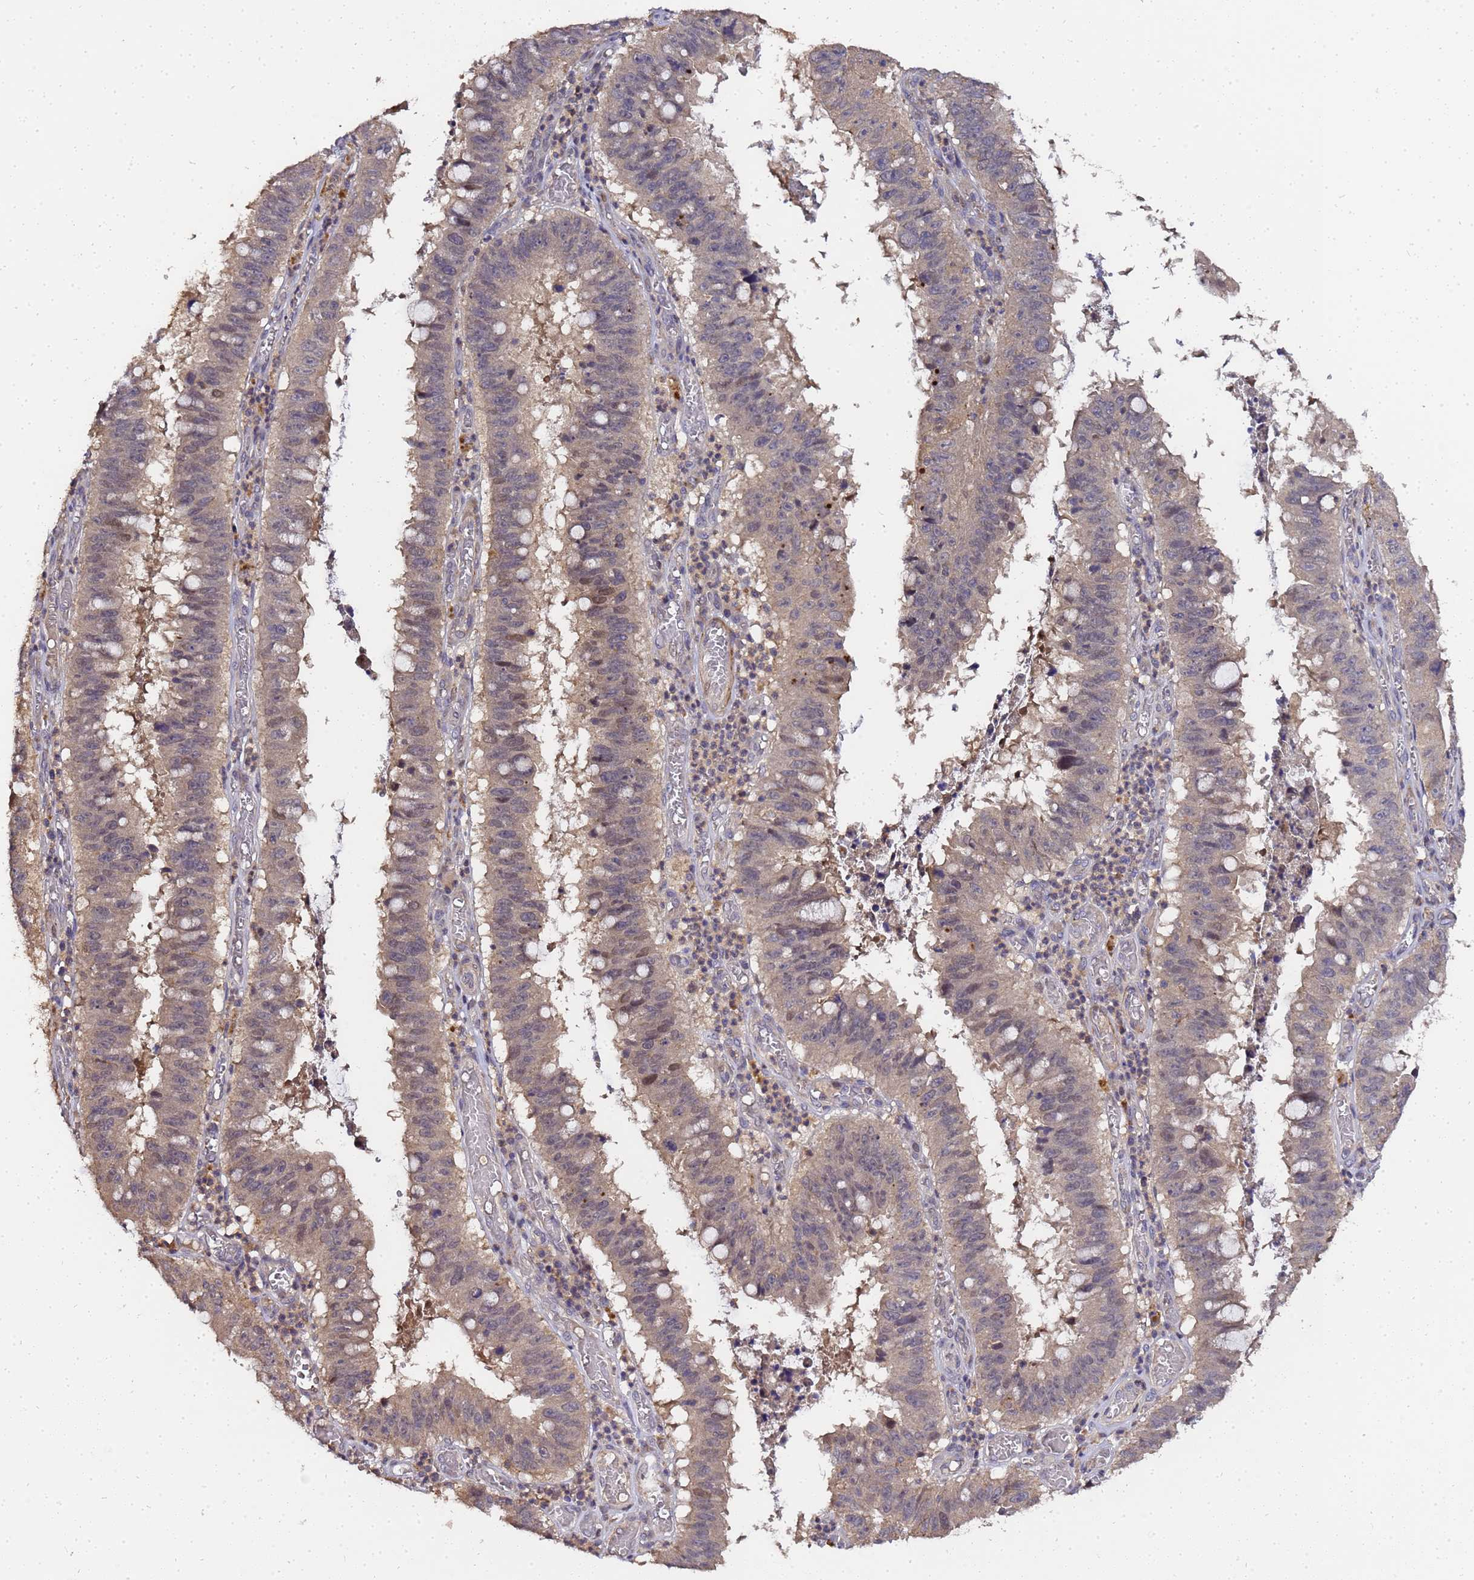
{"staining": {"intensity": "weak", "quantity": ">75%", "location": "cytoplasmic/membranous"}, "tissue": "stomach cancer", "cell_type": "Tumor cells", "image_type": "cancer", "snomed": [{"axis": "morphology", "description": "Adenocarcinoma, NOS"}, {"axis": "topography", "description": "Stomach"}], "caption": "High-power microscopy captured an IHC photomicrograph of adenocarcinoma (stomach), revealing weak cytoplasmic/membranous positivity in about >75% of tumor cells. (Brightfield microscopy of DAB IHC at high magnification).", "gene": "LGI4", "patient": {"sex": "male", "age": 59}}